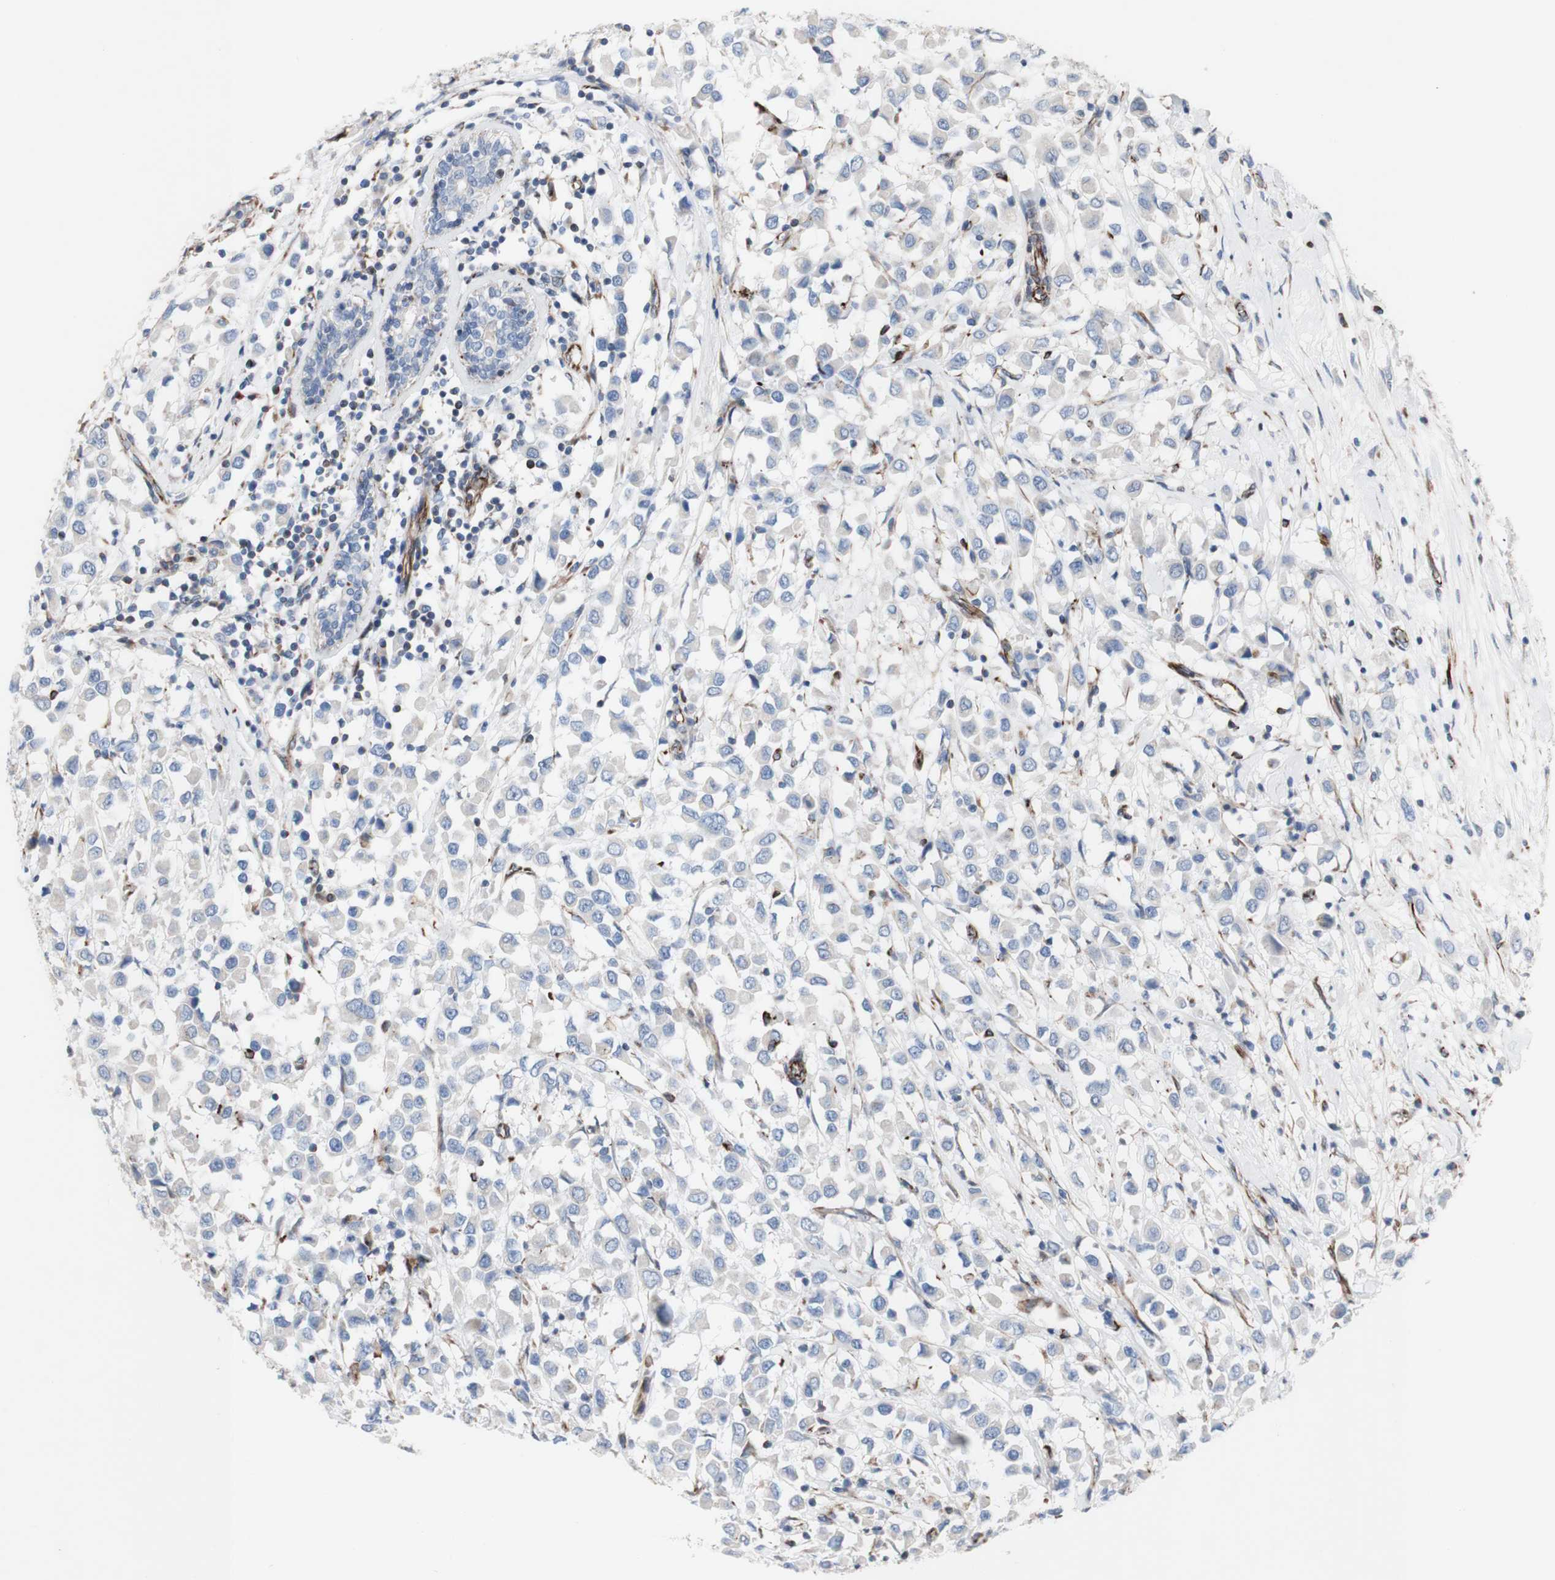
{"staining": {"intensity": "negative", "quantity": "none", "location": "none"}, "tissue": "breast cancer", "cell_type": "Tumor cells", "image_type": "cancer", "snomed": [{"axis": "morphology", "description": "Duct carcinoma"}, {"axis": "topography", "description": "Breast"}], "caption": "Protein analysis of breast cancer (invasive ductal carcinoma) demonstrates no significant staining in tumor cells.", "gene": "AGPAT5", "patient": {"sex": "female", "age": 61}}